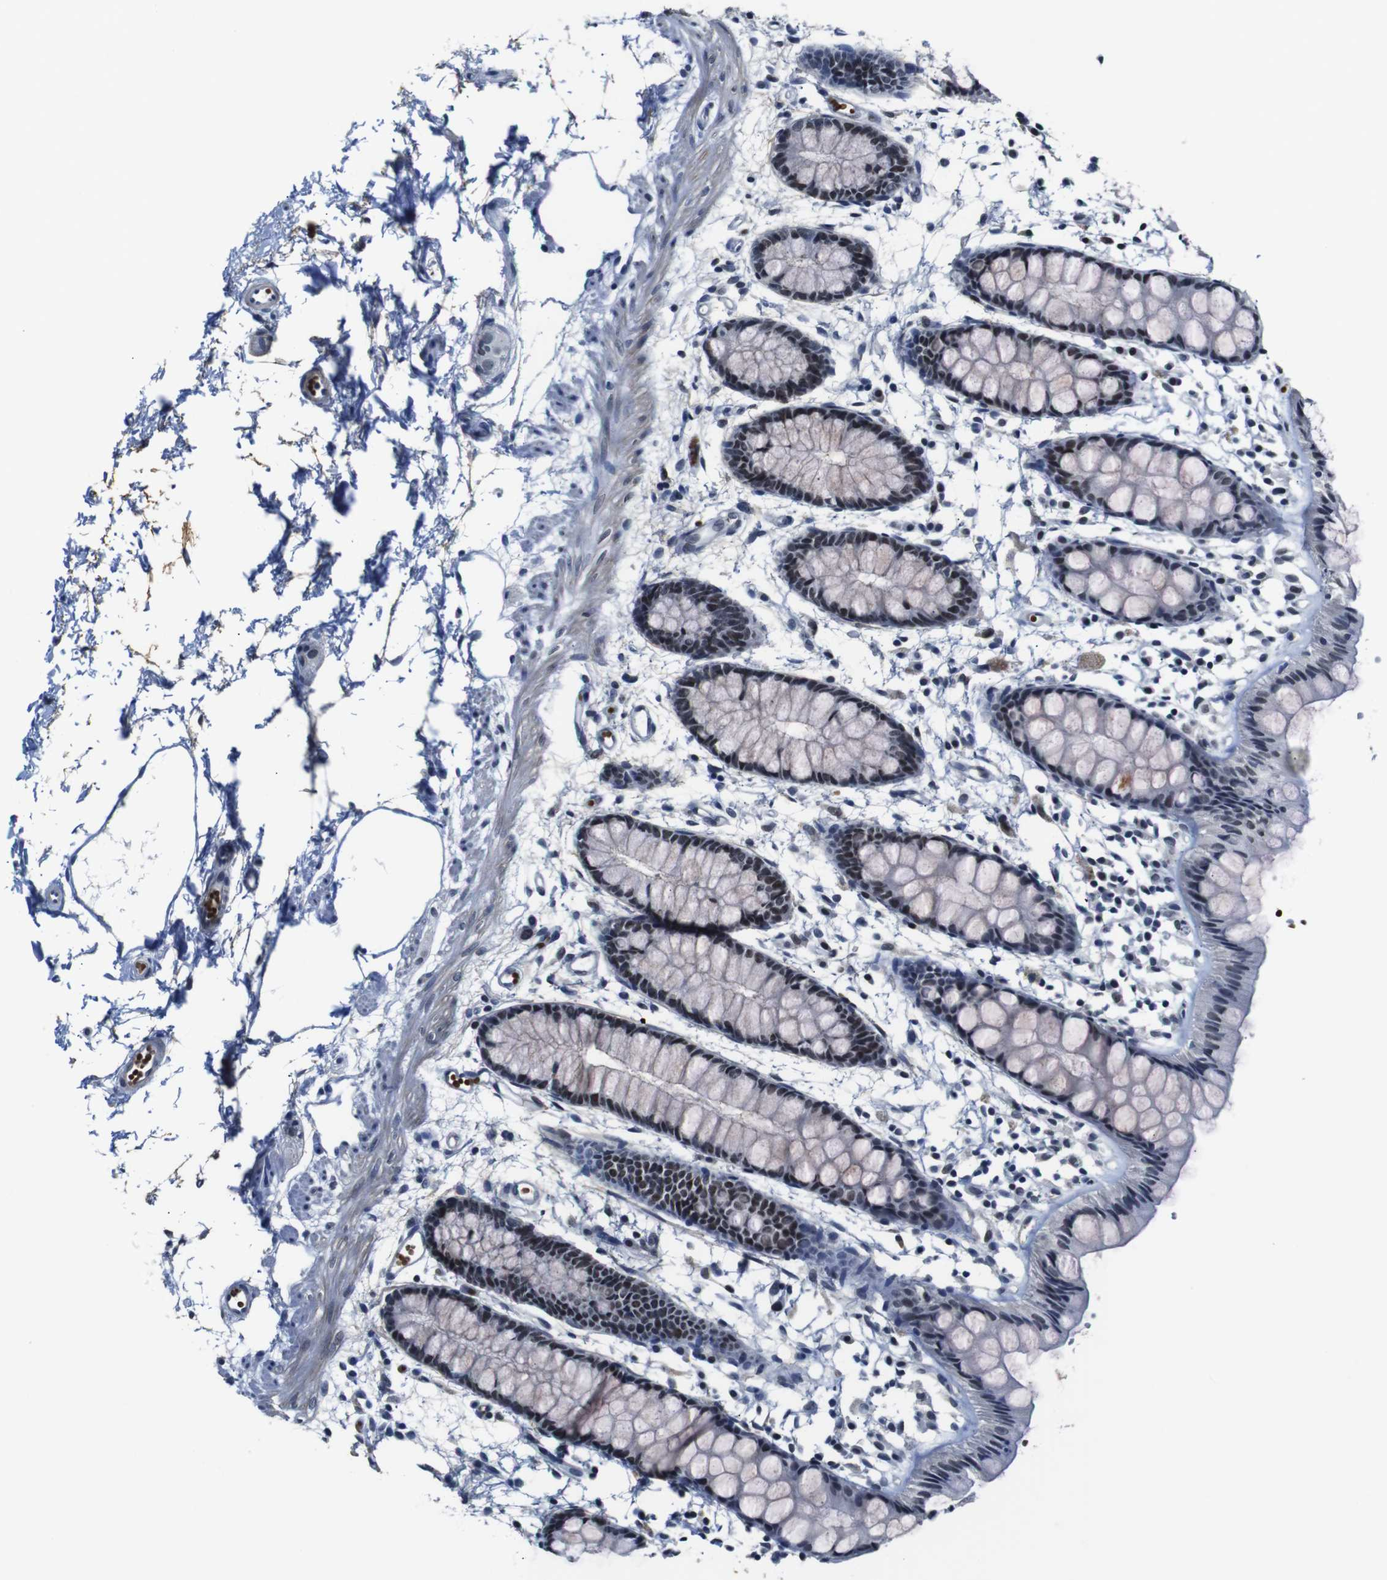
{"staining": {"intensity": "moderate", "quantity": "25%-75%", "location": "nuclear"}, "tissue": "rectum", "cell_type": "Glandular cells", "image_type": "normal", "snomed": [{"axis": "morphology", "description": "Normal tissue, NOS"}, {"axis": "topography", "description": "Rectum"}], "caption": "Immunohistochemistry histopathology image of normal rectum: rectum stained using immunohistochemistry (IHC) shows medium levels of moderate protein expression localized specifically in the nuclear of glandular cells, appearing as a nuclear brown color.", "gene": "ILDR2", "patient": {"sex": "female", "age": 66}}